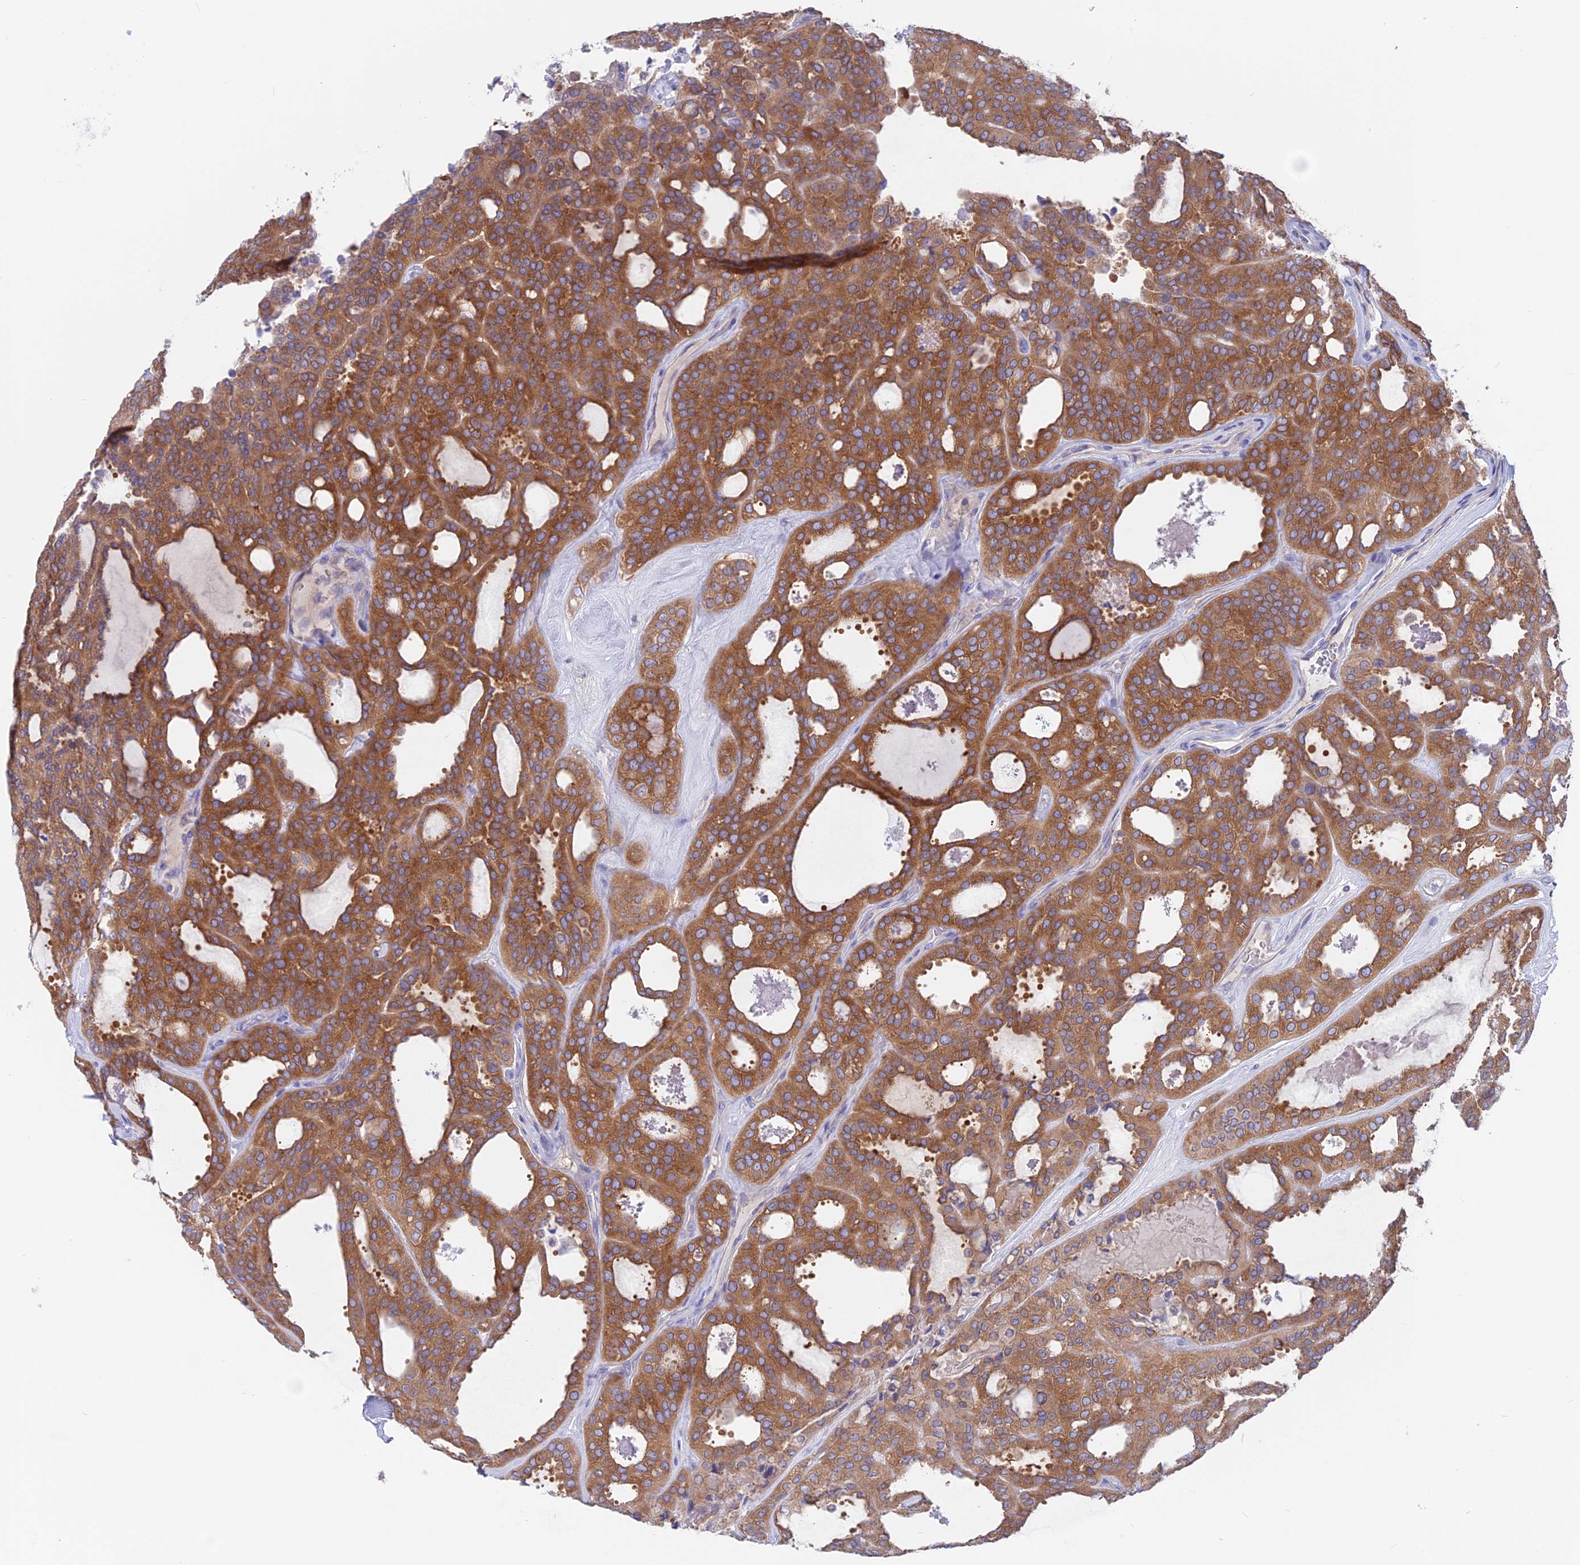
{"staining": {"intensity": "moderate", "quantity": ">75%", "location": "cytoplasmic/membranous"}, "tissue": "thyroid cancer", "cell_type": "Tumor cells", "image_type": "cancer", "snomed": [{"axis": "morphology", "description": "Follicular adenoma carcinoma, NOS"}, {"axis": "topography", "description": "Thyroid gland"}], "caption": "Brown immunohistochemical staining in thyroid cancer shows moderate cytoplasmic/membranous expression in approximately >75% of tumor cells. The staining was performed using DAB (3,3'-diaminobenzidine), with brown indicating positive protein expression. Nuclei are stained blue with hematoxylin.", "gene": "LZTFL1", "patient": {"sex": "male", "age": 75}}